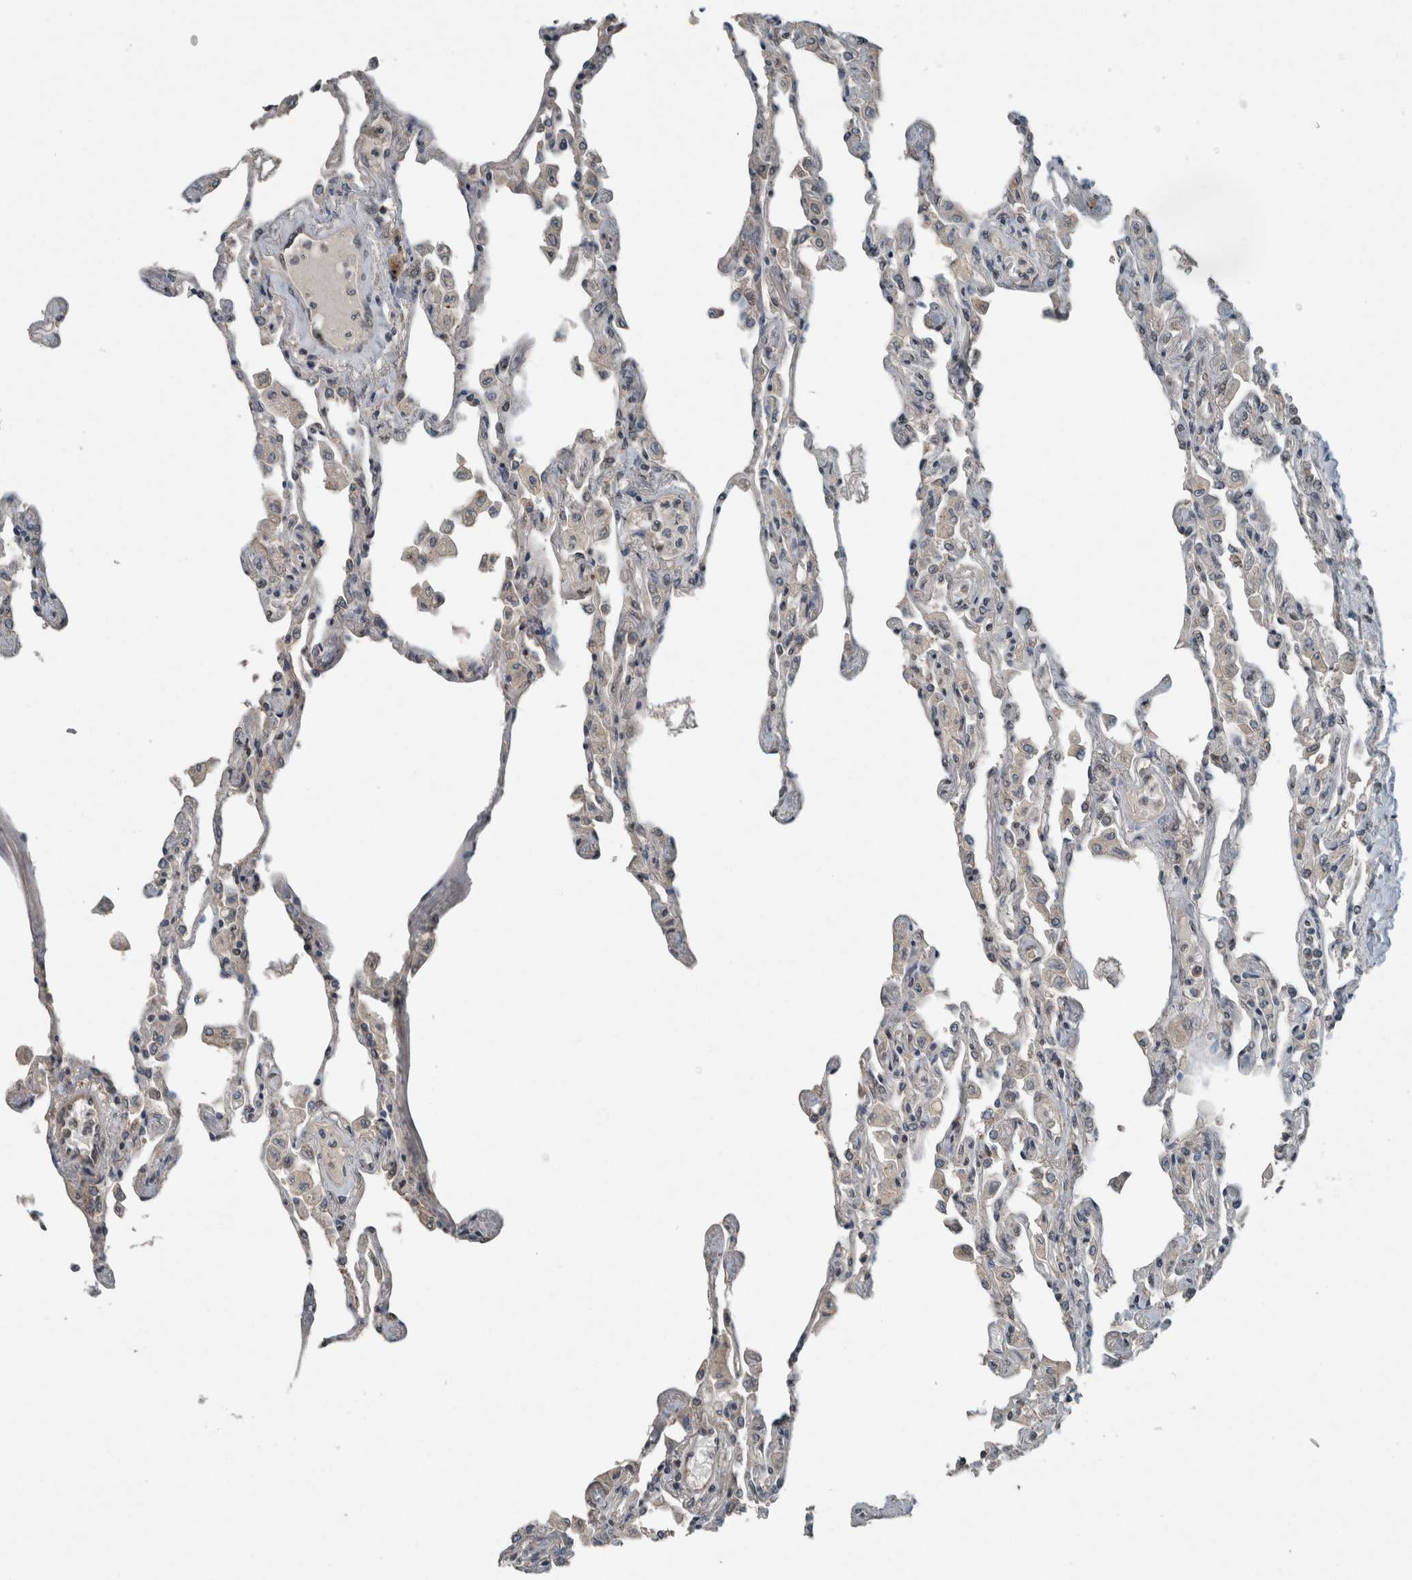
{"staining": {"intensity": "moderate", "quantity": "25%-75%", "location": "cytoplasmic/membranous,nuclear"}, "tissue": "lung", "cell_type": "Alveolar cells", "image_type": "normal", "snomed": [{"axis": "morphology", "description": "Normal tissue, NOS"}, {"axis": "topography", "description": "Bronchus"}, {"axis": "topography", "description": "Lung"}], "caption": "A histopathology image showing moderate cytoplasmic/membranous,nuclear expression in about 25%-75% of alveolar cells in normal lung, as visualized by brown immunohistochemical staining.", "gene": "MYO1E", "patient": {"sex": "female", "age": 49}}